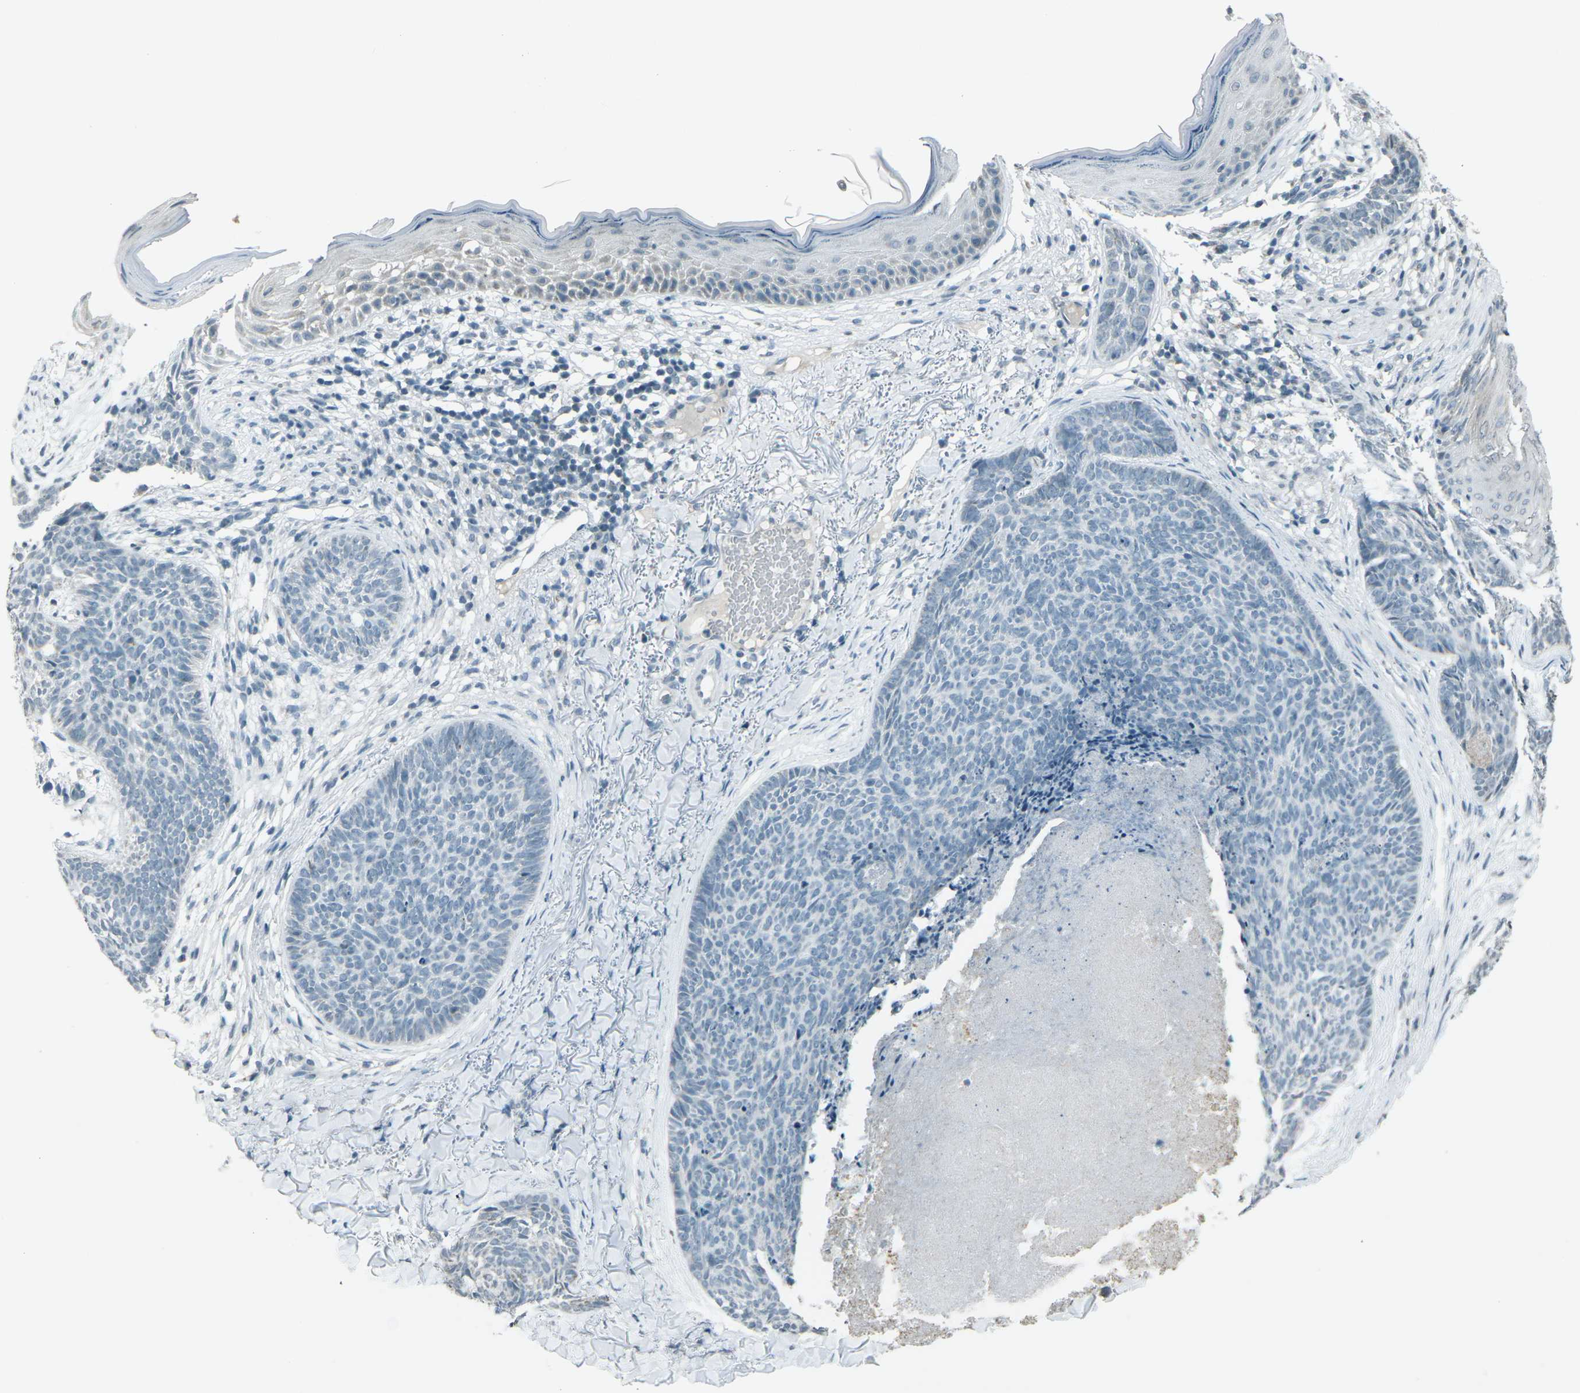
{"staining": {"intensity": "negative", "quantity": "none", "location": "none"}, "tissue": "skin cancer", "cell_type": "Tumor cells", "image_type": "cancer", "snomed": [{"axis": "morphology", "description": "Basal cell carcinoma"}, {"axis": "topography", "description": "Skin"}], "caption": "High magnification brightfield microscopy of skin basal cell carcinoma stained with DAB (3,3'-diaminobenzidine) (brown) and counterstained with hematoxylin (blue): tumor cells show no significant positivity.", "gene": "H2BC1", "patient": {"sex": "female", "age": 70}}